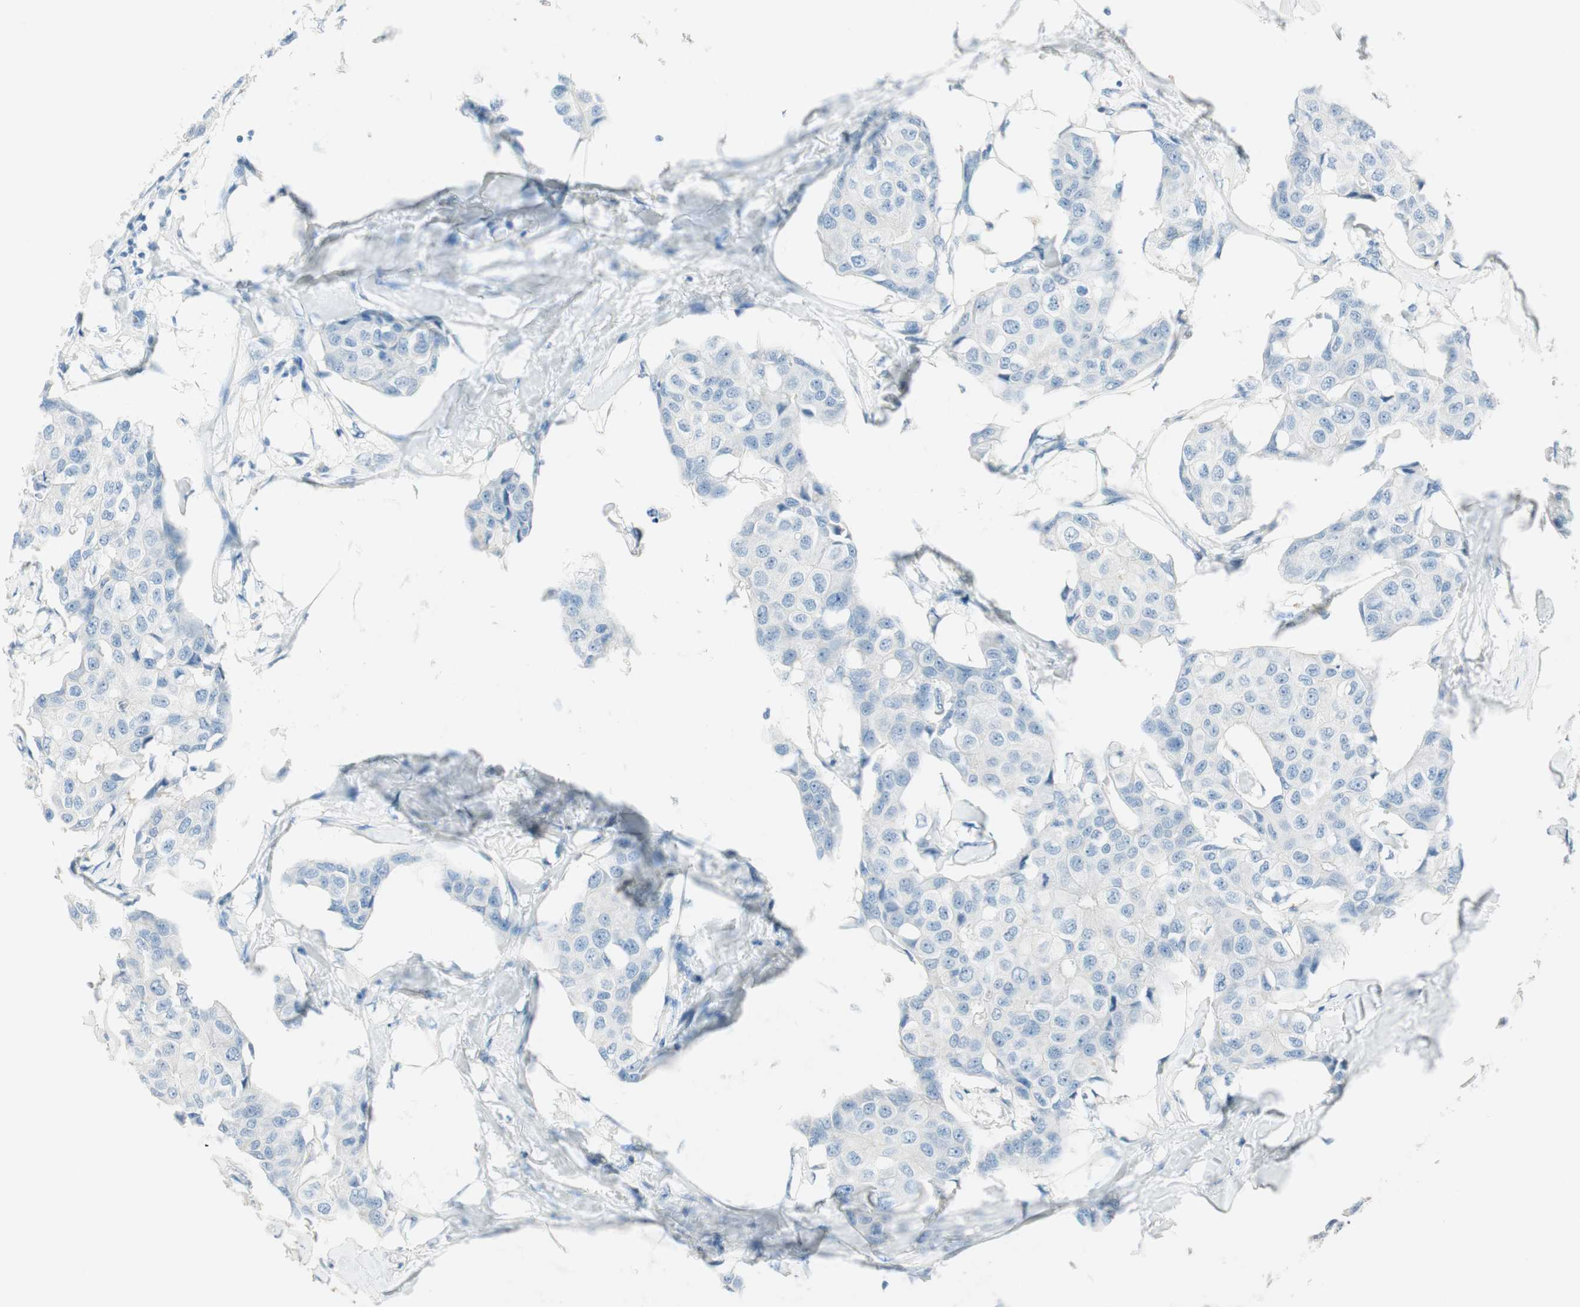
{"staining": {"intensity": "negative", "quantity": "none", "location": "none"}, "tissue": "breast cancer", "cell_type": "Tumor cells", "image_type": "cancer", "snomed": [{"axis": "morphology", "description": "Duct carcinoma"}, {"axis": "topography", "description": "Breast"}], "caption": "Immunohistochemical staining of human infiltrating ductal carcinoma (breast) displays no significant staining in tumor cells. Nuclei are stained in blue.", "gene": "HPGD", "patient": {"sex": "female", "age": 80}}